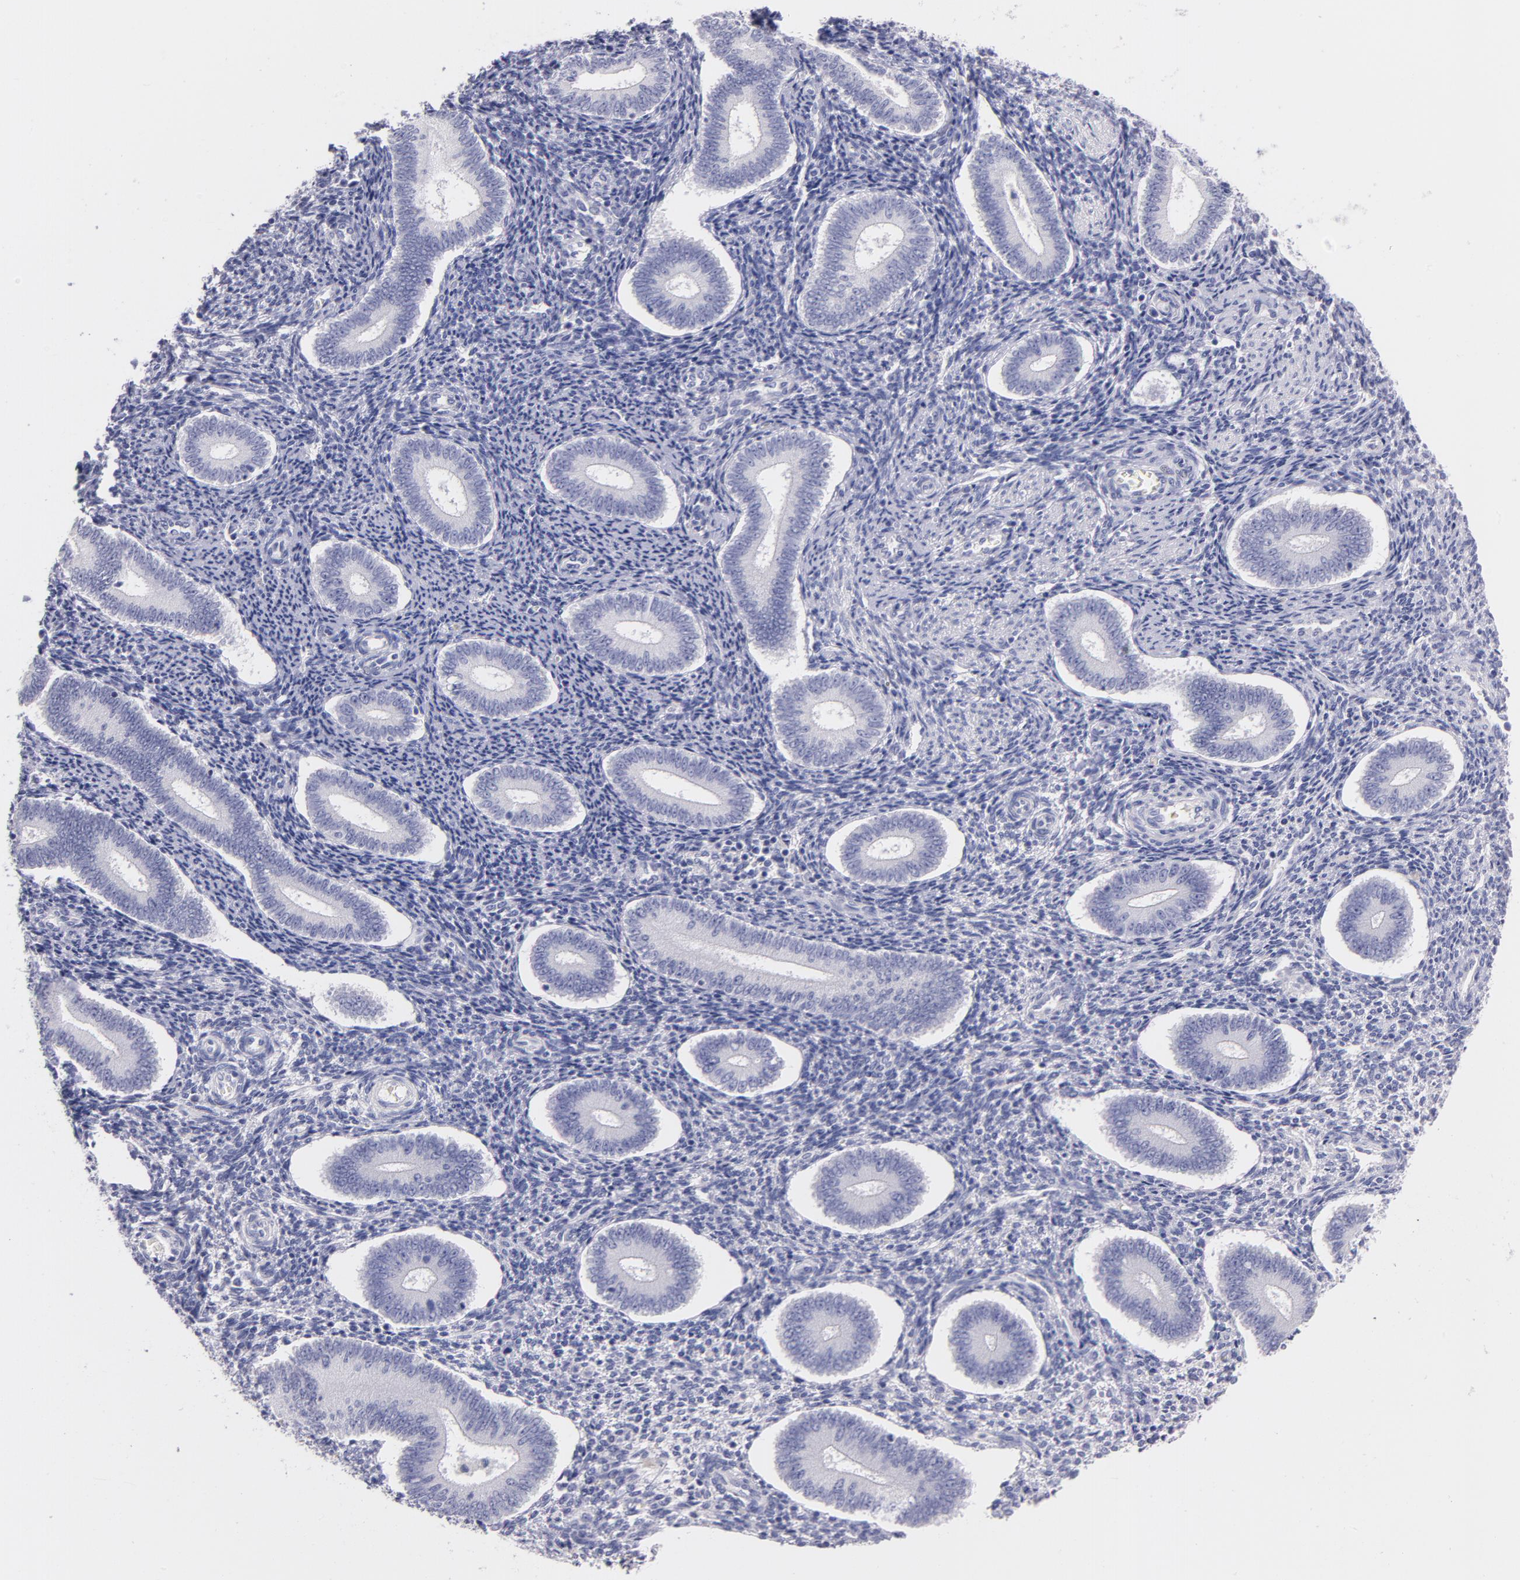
{"staining": {"intensity": "negative", "quantity": "none", "location": "none"}, "tissue": "endometrium", "cell_type": "Cells in endometrial stroma", "image_type": "normal", "snomed": [{"axis": "morphology", "description": "Normal tissue, NOS"}, {"axis": "topography", "description": "Endometrium"}], "caption": "High magnification brightfield microscopy of normal endometrium stained with DAB (3,3'-diaminobenzidine) (brown) and counterstained with hematoxylin (blue): cells in endometrial stroma show no significant expression. Brightfield microscopy of immunohistochemistry stained with DAB (3,3'-diaminobenzidine) (brown) and hematoxylin (blue), captured at high magnification.", "gene": "CD44", "patient": {"sex": "female", "age": 35}}